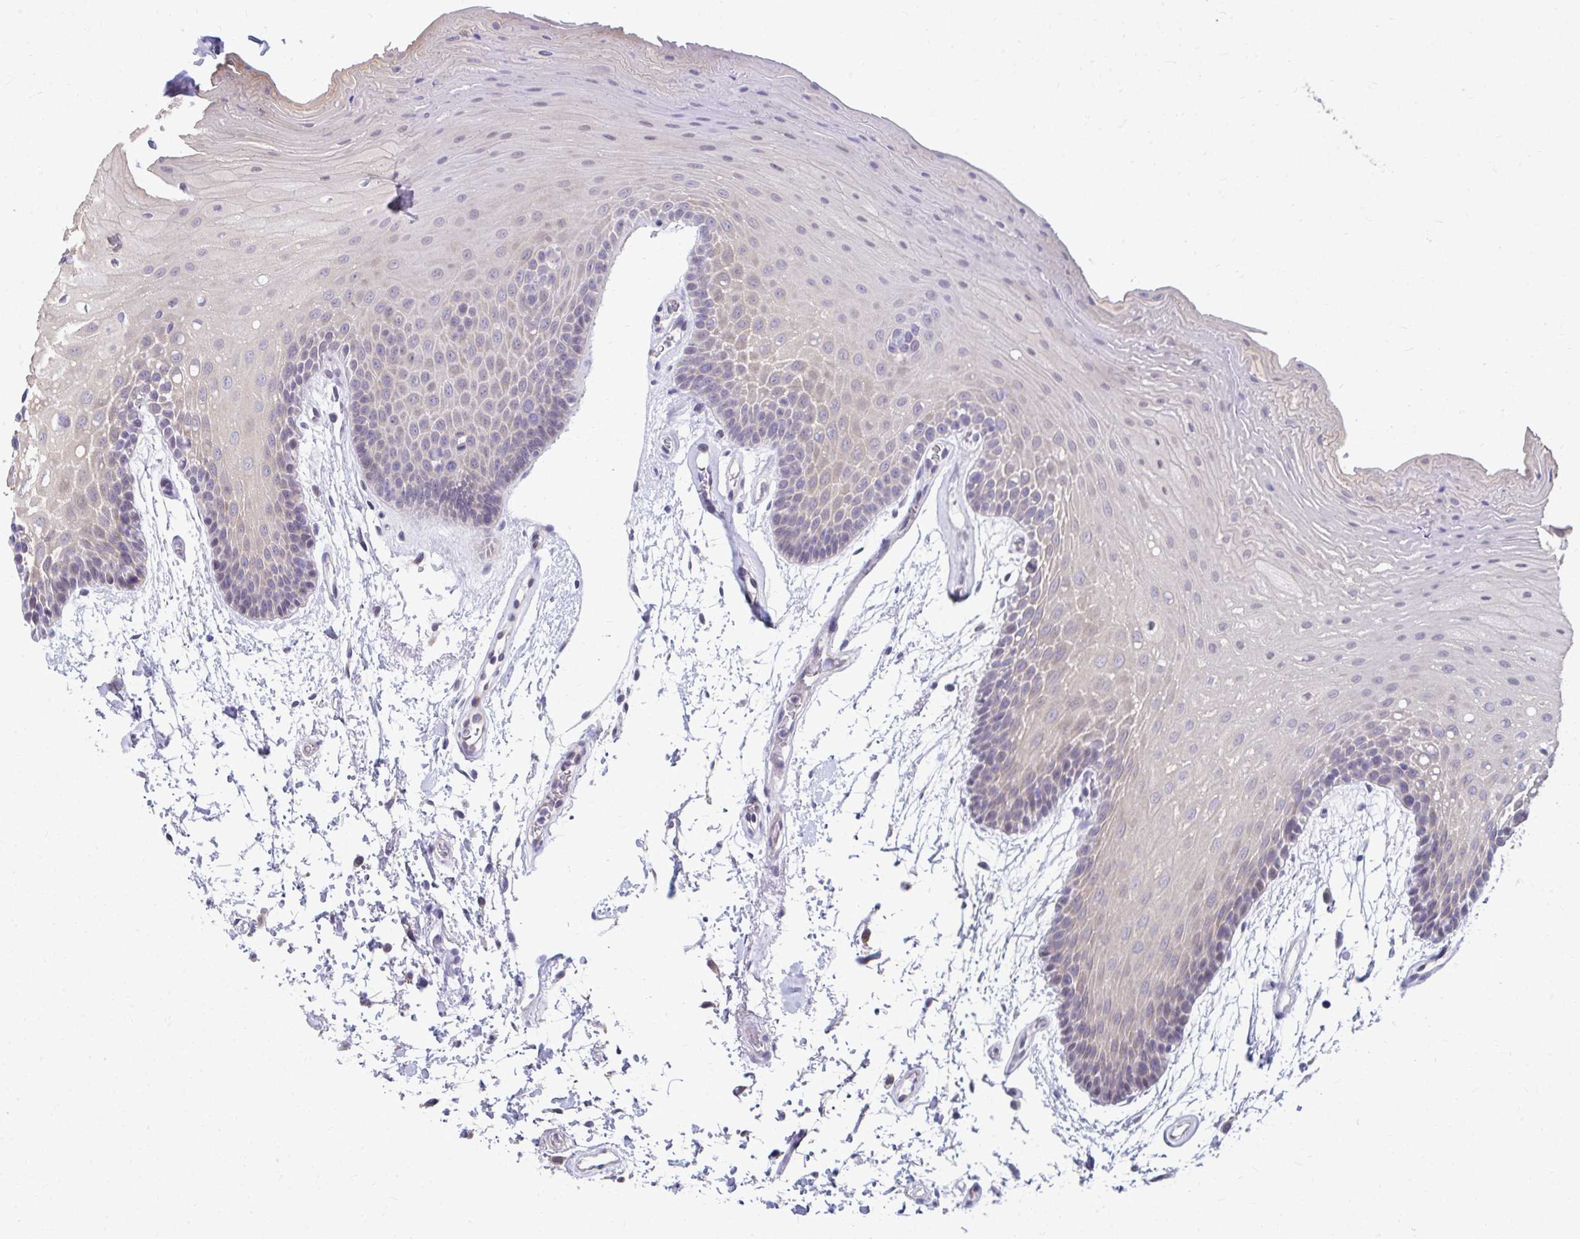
{"staining": {"intensity": "negative", "quantity": "none", "location": "none"}, "tissue": "oral mucosa", "cell_type": "Squamous epithelial cells", "image_type": "normal", "snomed": [{"axis": "morphology", "description": "Normal tissue, NOS"}, {"axis": "morphology", "description": "Squamous cell carcinoma, NOS"}, {"axis": "topography", "description": "Oral tissue"}, {"axis": "topography", "description": "Tounge, NOS"}, {"axis": "topography", "description": "Head-Neck"}], "caption": "Protein analysis of normal oral mucosa displays no significant positivity in squamous epithelial cells.", "gene": "MROH8", "patient": {"sex": "male", "age": 62}}